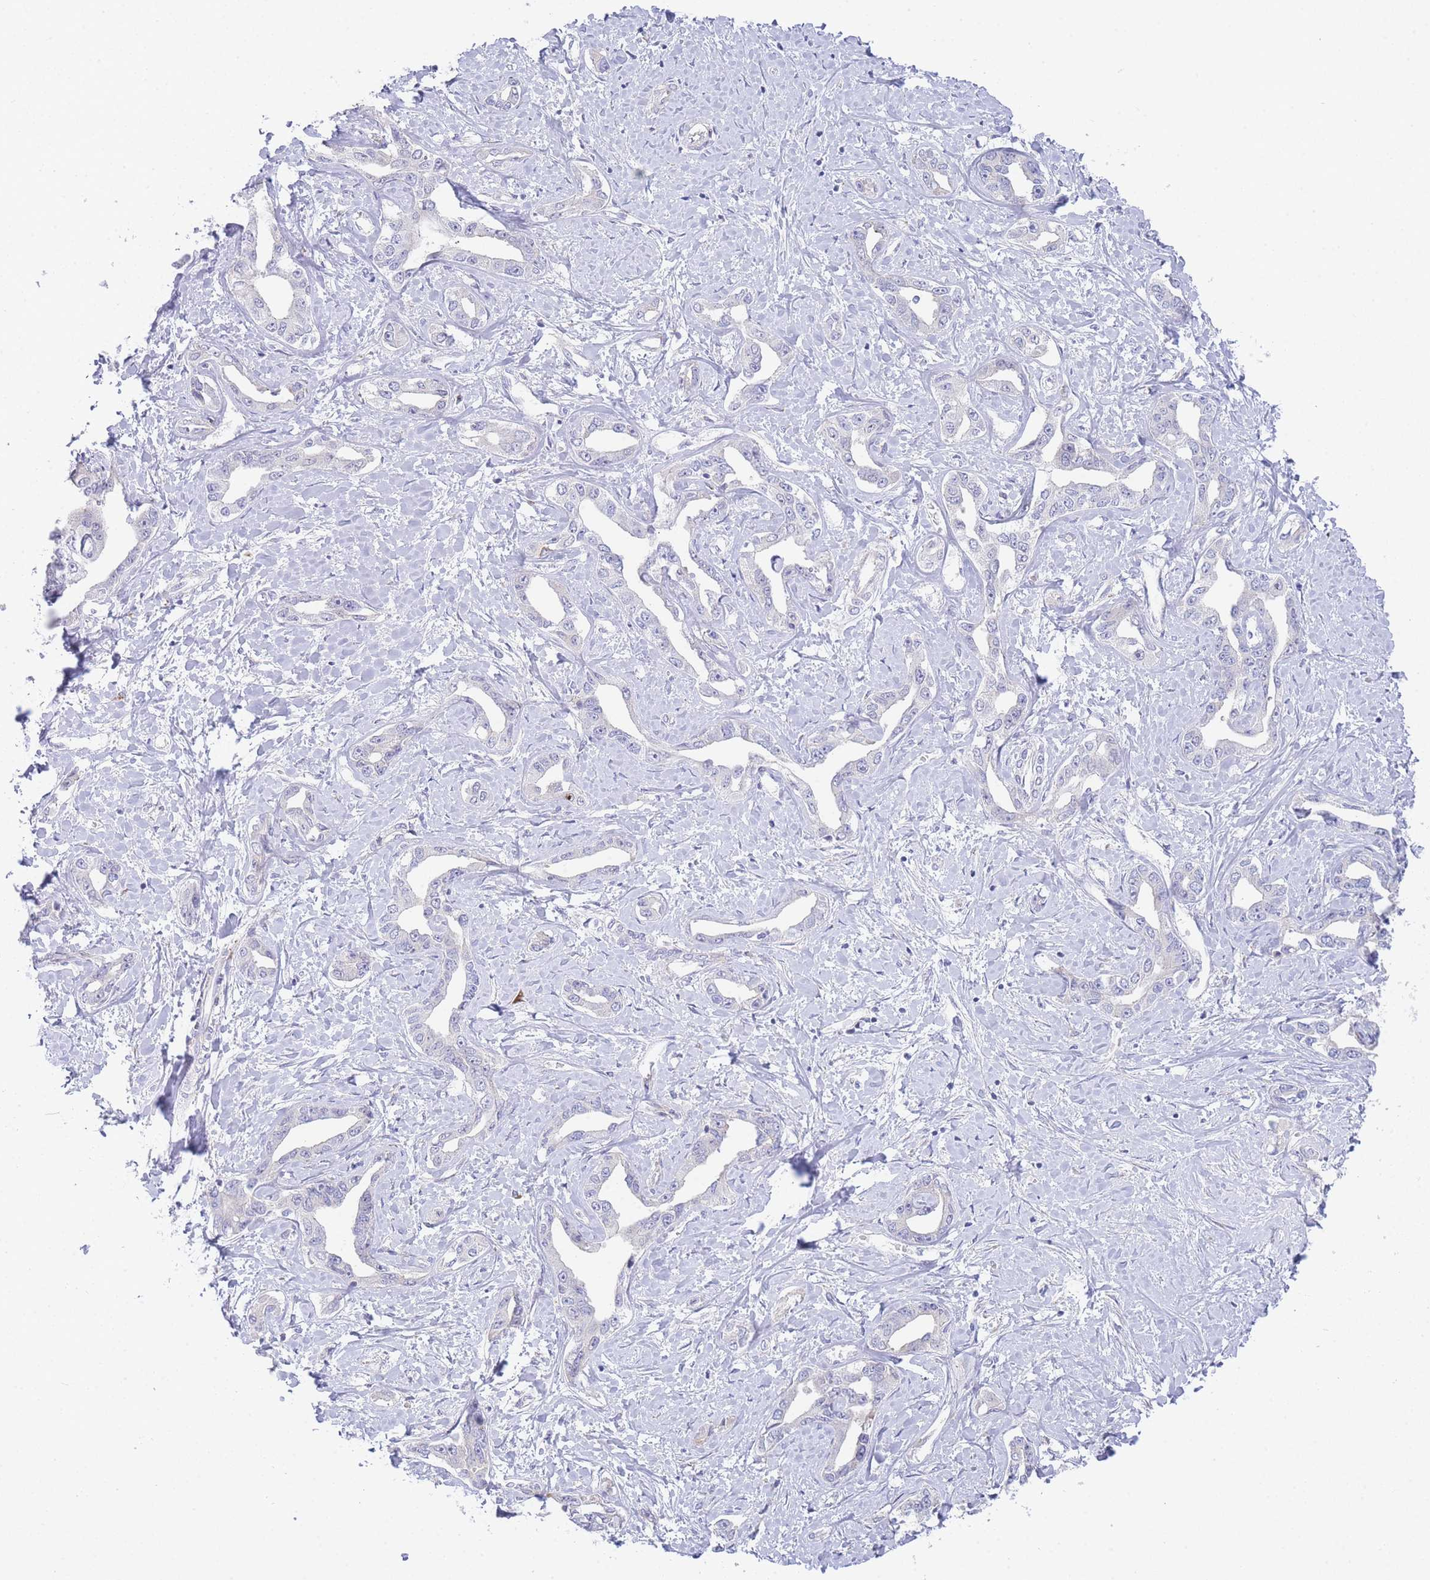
{"staining": {"intensity": "negative", "quantity": "none", "location": "none"}, "tissue": "liver cancer", "cell_type": "Tumor cells", "image_type": "cancer", "snomed": [{"axis": "morphology", "description": "Cholangiocarcinoma"}, {"axis": "topography", "description": "Liver"}], "caption": "Tumor cells show no significant protein expression in liver cholangiocarcinoma. (Brightfield microscopy of DAB immunohistochemistry at high magnification).", "gene": "ZNF510", "patient": {"sex": "male", "age": 59}}